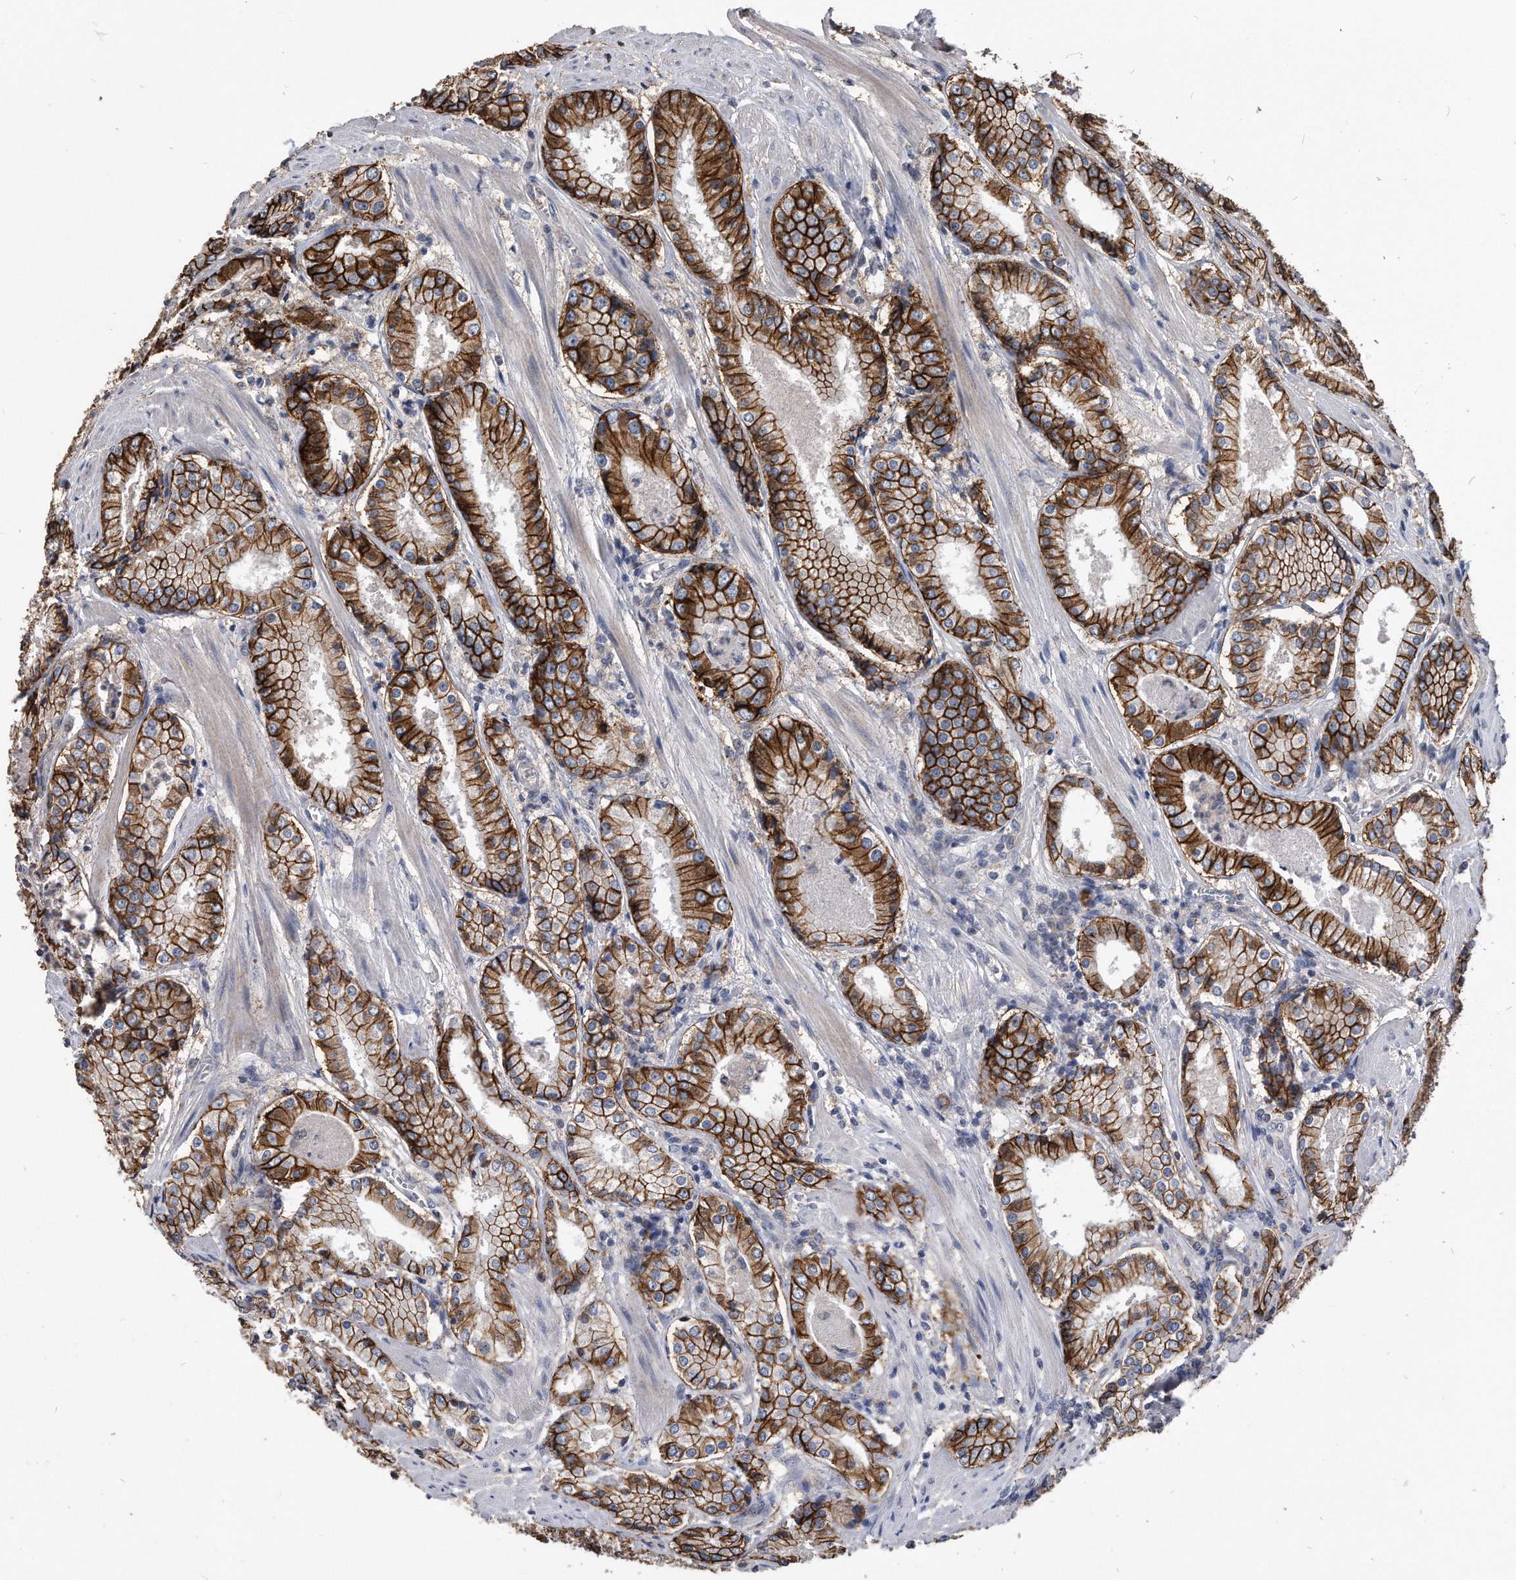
{"staining": {"intensity": "strong", "quantity": ">75%", "location": "cytoplasmic/membranous"}, "tissue": "prostate cancer", "cell_type": "Tumor cells", "image_type": "cancer", "snomed": [{"axis": "morphology", "description": "Adenocarcinoma, Low grade"}, {"axis": "topography", "description": "Prostate"}], "caption": "IHC image of neoplastic tissue: adenocarcinoma (low-grade) (prostate) stained using IHC demonstrates high levels of strong protein expression localized specifically in the cytoplasmic/membranous of tumor cells, appearing as a cytoplasmic/membranous brown color.", "gene": "IL20RA", "patient": {"sex": "male", "age": 54}}